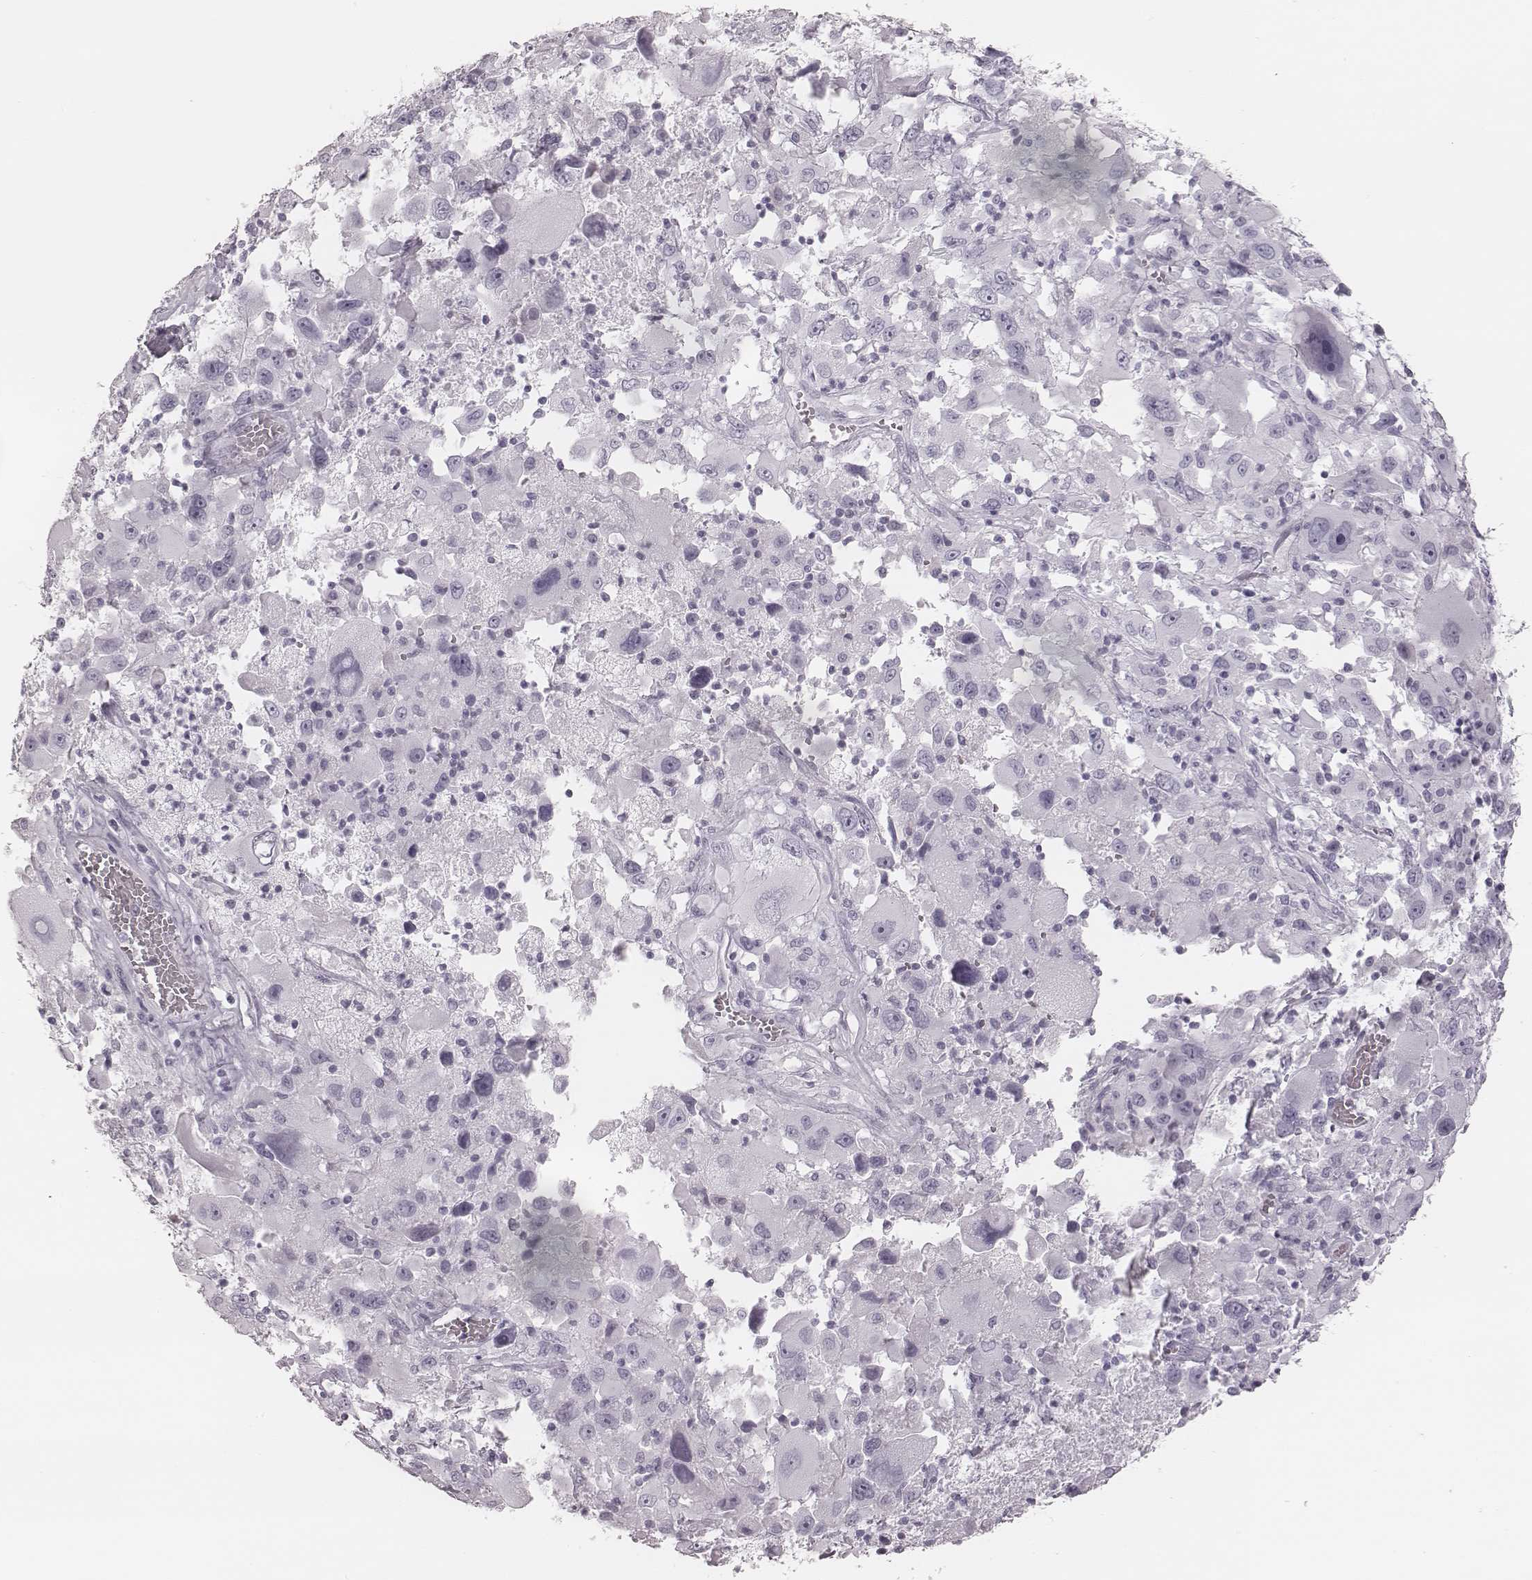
{"staining": {"intensity": "negative", "quantity": "none", "location": "none"}, "tissue": "melanoma", "cell_type": "Tumor cells", "image_type": "cancer", "snomed": [{"axis": "morphology", "description": "Malignant melanoma, Metastatic site"}, {"axis": "topography", "description": "Soft tissue"}], "caption": "IHC of melanoma displays no staining in tumor cells. Nuclei are stained in blue.", "gene": "MSX1", "patient": {"sex": "male", "age": 50}}